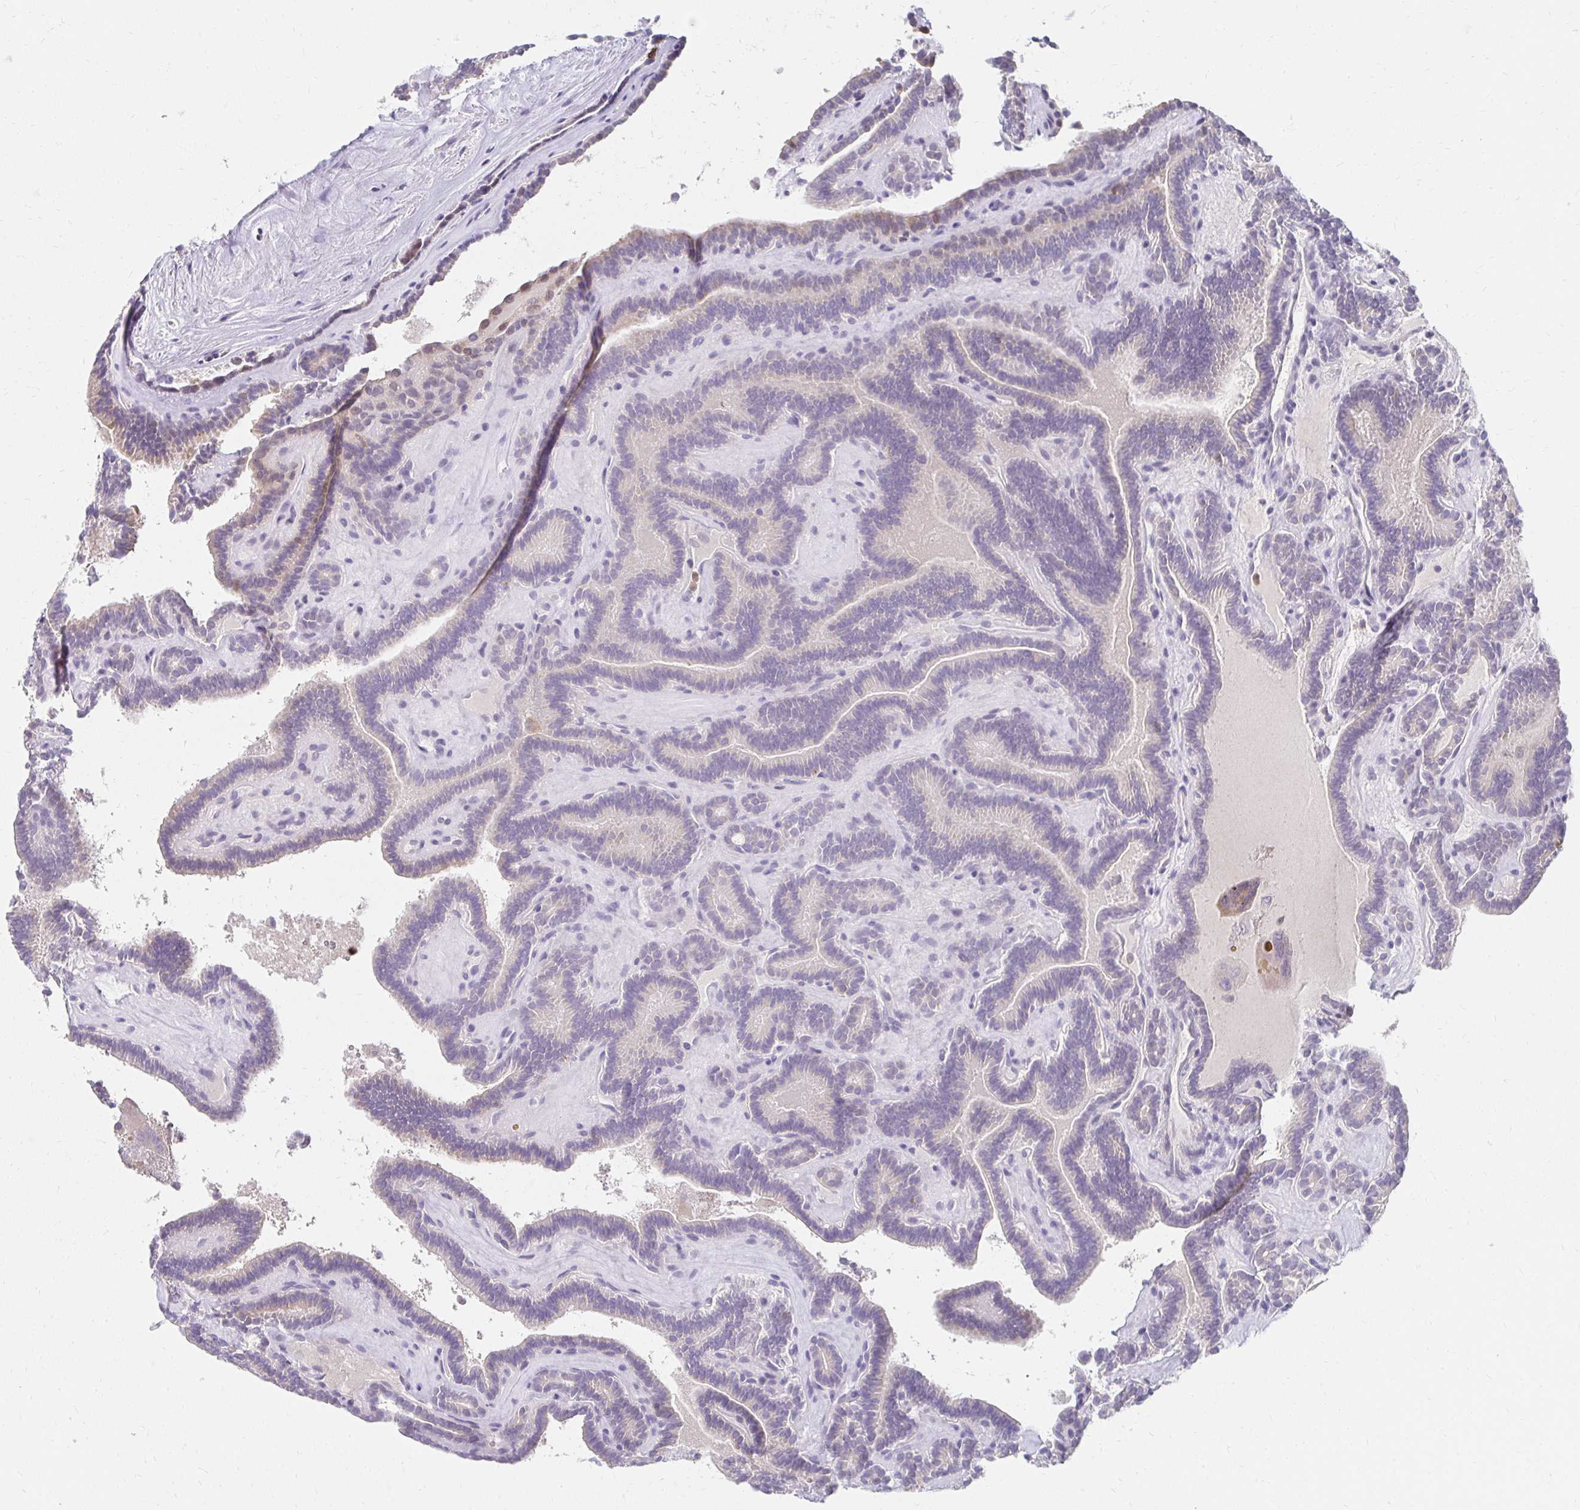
{"staining": {"intensity": "weak", "quantity": "<25%", "location": "cytoplasmic/membranous"}, "tissue": "thyroid cancer", "cell_type": "Tumor cells", "image_type": "cancer", "snomed": [{"axis": "morphology", "description": "Papillary adenocarcinoma, NOS"}, {"axis": "topography", "description": "Thyroid gland"}], "caption": "A high-resolution micrograph shows IHC staining of thyroid cancer (papillary adenocarcinoma), which reveals no significant staining in tumor cells.", "gene": "PADI2", "patient": {"sex": "female", "age": 21}}